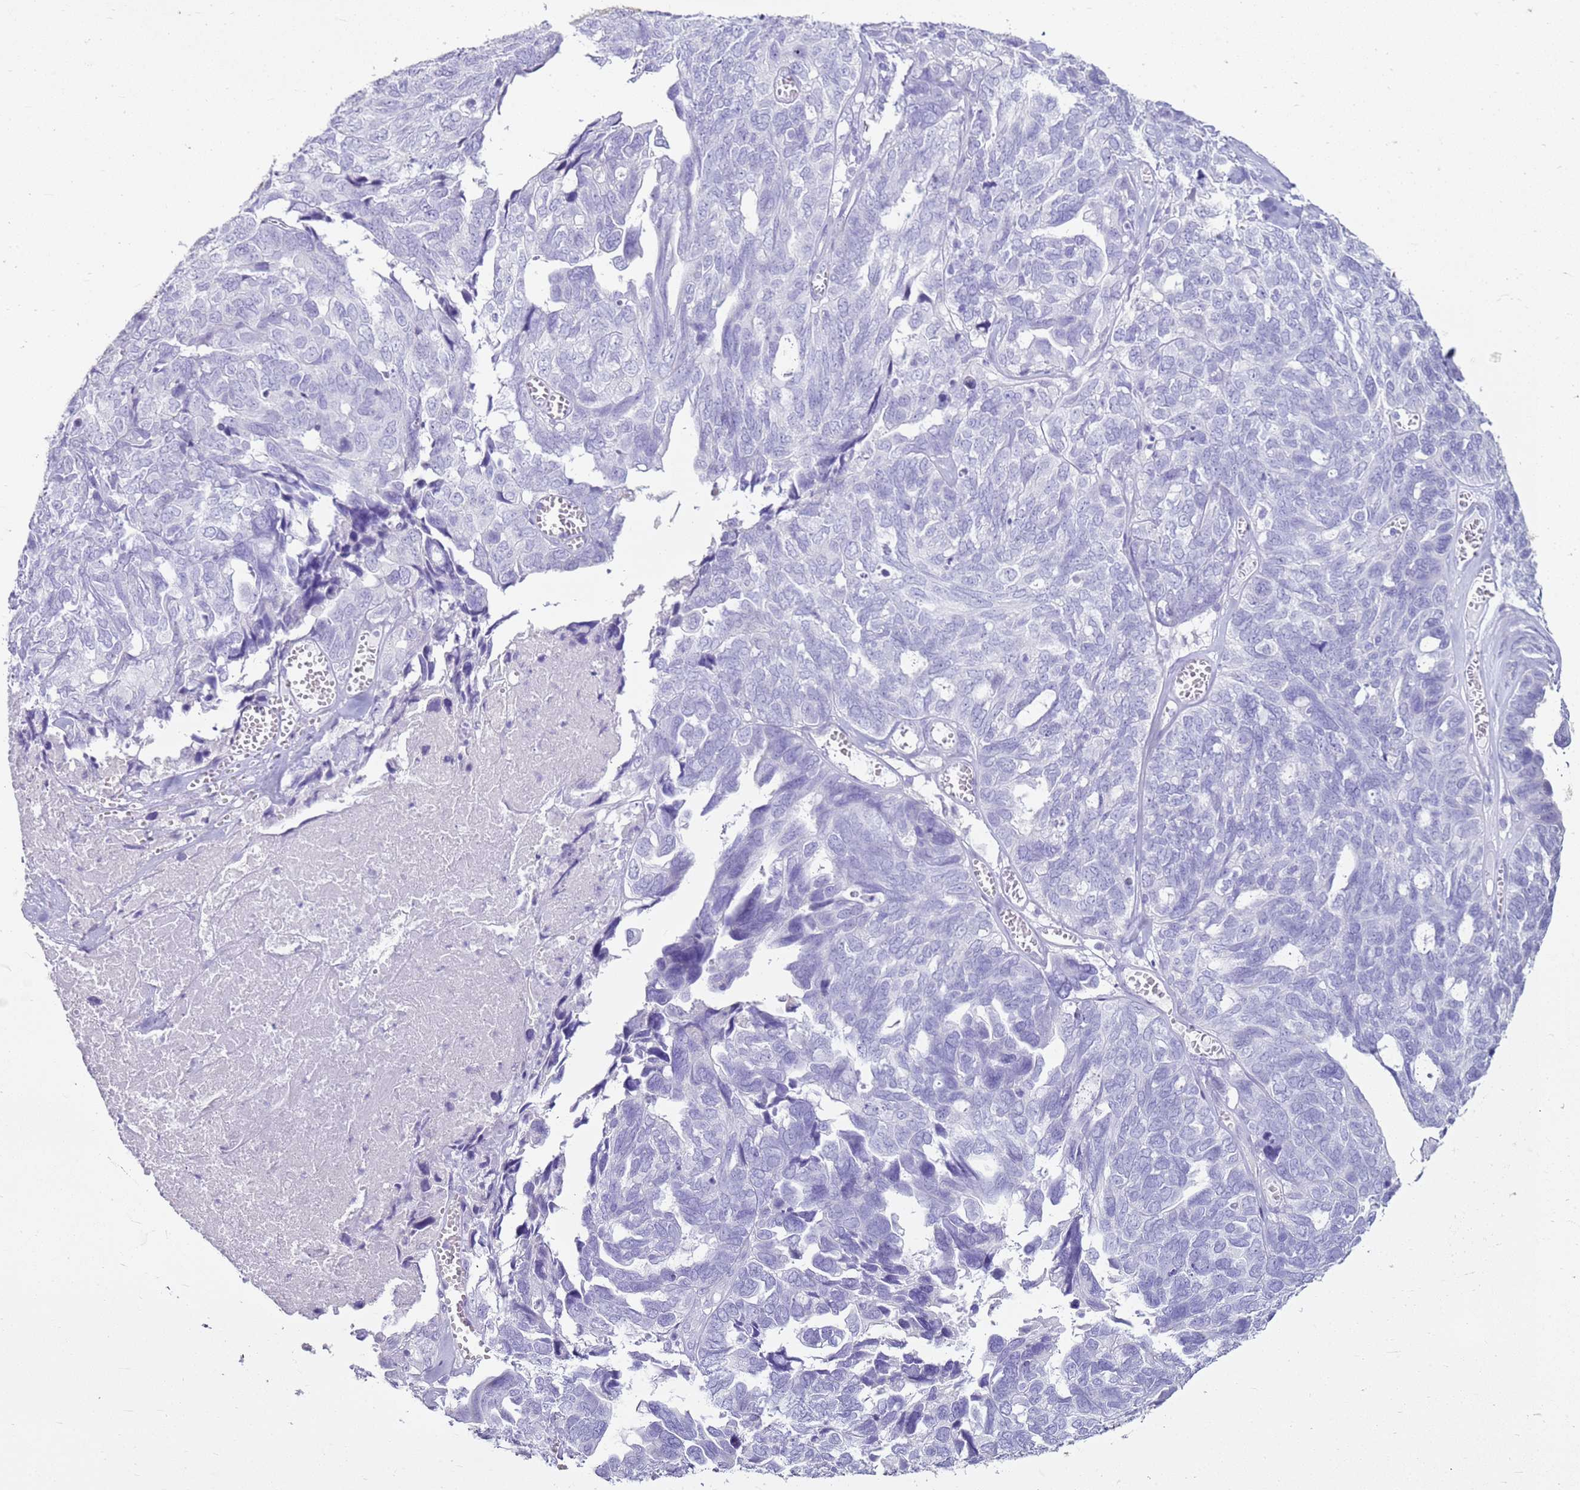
{"staining": {"intensity": "negative", "quantity": "none", "location": "none"}, "tissue": "ovarian cancer", "cell_type": "Tumor cells", "image_type": "cancer", "snomed": [{"axis": "morphology", "description": "Cystadenocarcinoma, serous, NOS"}, {"axis": "topography", "description": "Ovary"}], "caption": "IHC image of ovarian cancer (serous cystadenocarcinoma) stained for a protein (brown), which displays no positivity in tumor cells.", "gene": "CA8", "patient": {"sex": "female", "age": 79}}